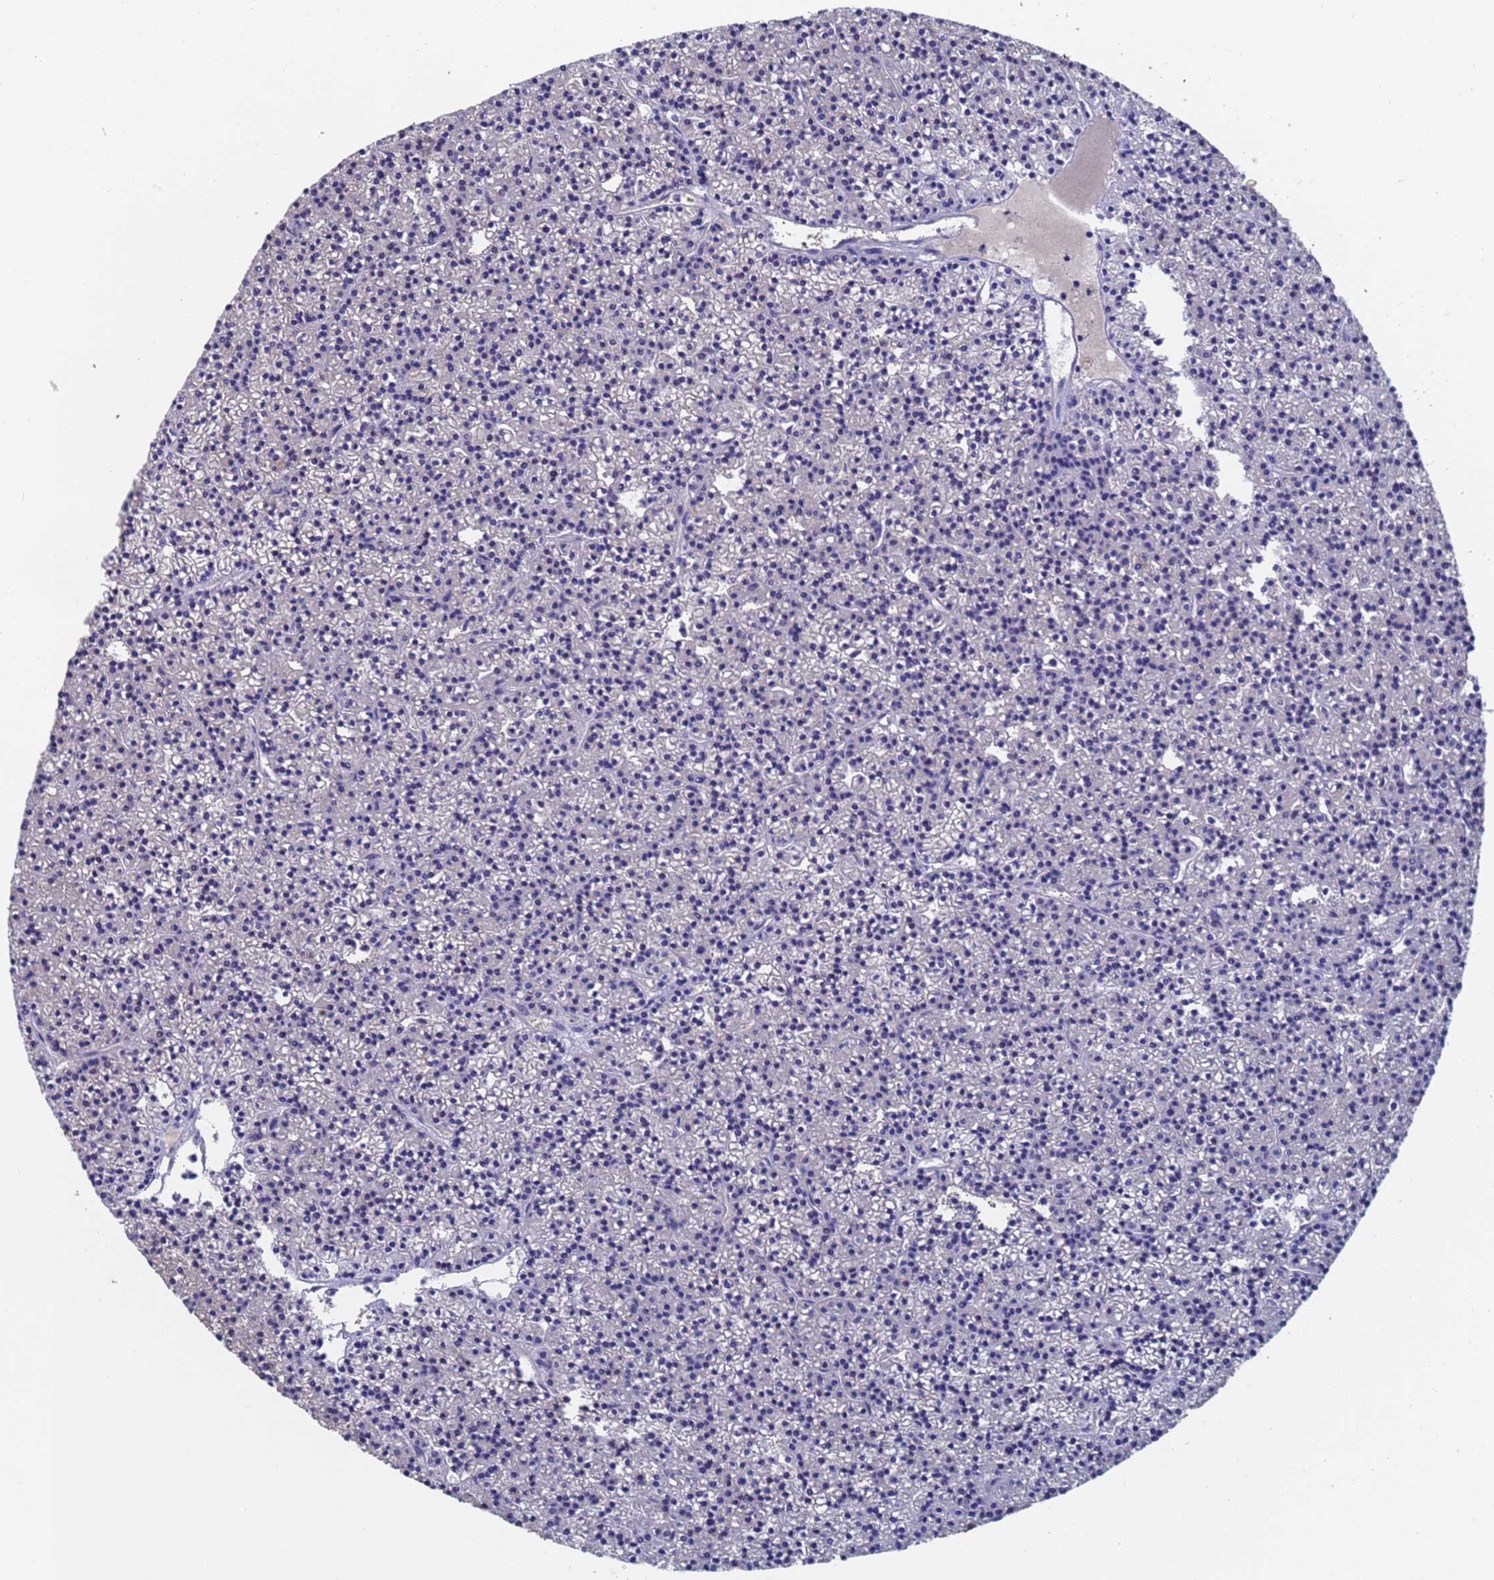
{"staining": {"intensity": "negative", "quantity": "none", "location": "none"}, "tissue": "parathyroid gland", "cell_type": "Glandular cells", "image_type": "normal", "snomed": [{"axis": "morphology", "description": "Normal tissue, NOS"}, {"axis": "topography", "description": "Parathyroid gland"}], "caption": "The micrograph displays no significant positivity in glandular cells of parathyroid gland. The staining was performed using DAB (3,3'-diaminobenzidine) to visualize the protein expression in brown, while the nuclei were stained in blue with hematoxylin (Magnification: 20x).", "gene": "FAM25A", "patient": {"sex": "female", "age": 45}}